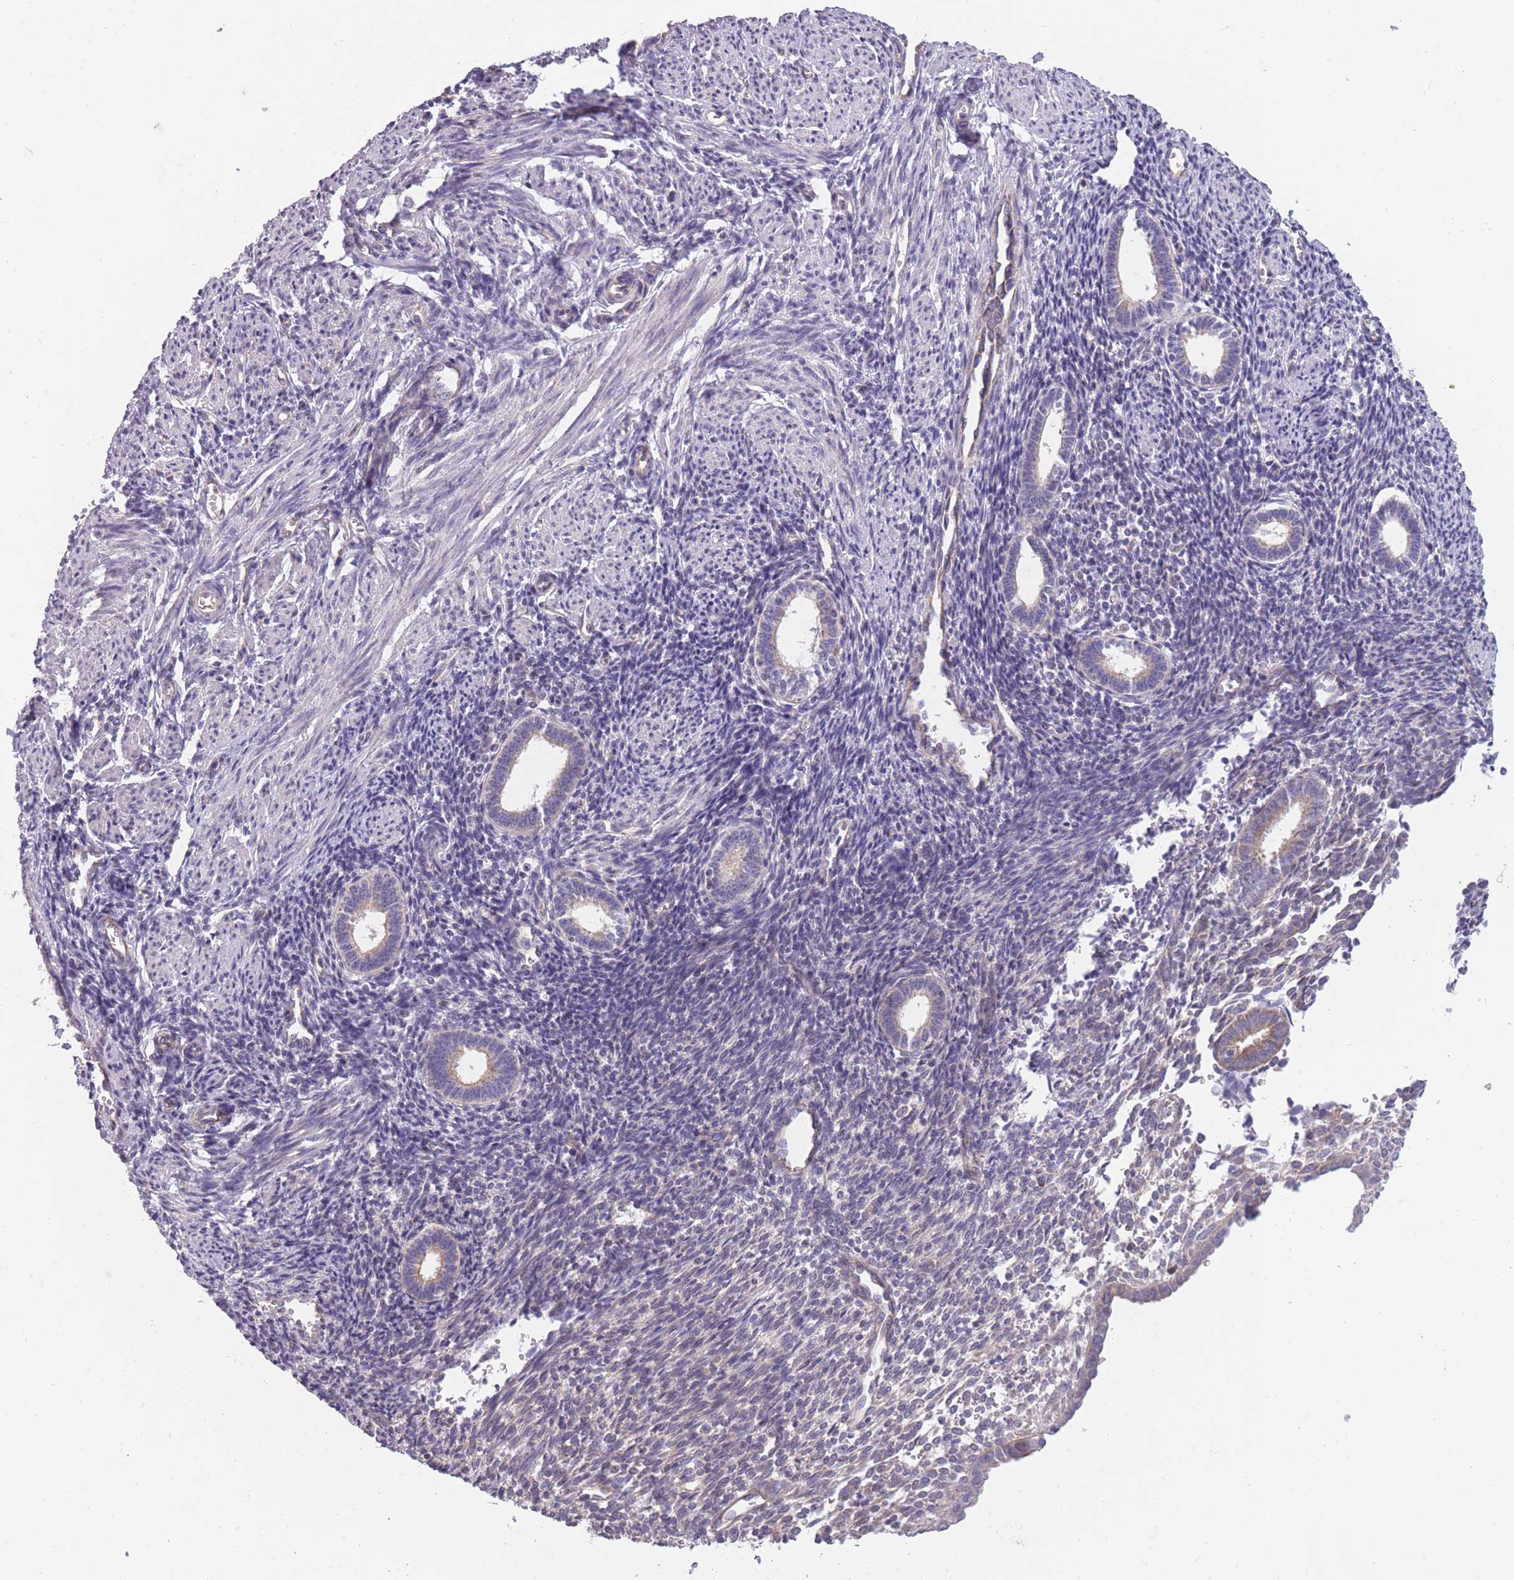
{"staining": {"intensity": "negative", "quantity": "none", "location": "none"}, "tissue": "endometrium", "cell_type": "Cells in endometrial stroma", "image_type": "normal", "snomed": [{"axis": "morphology", "description": "Normal tissue, NOS"}, {"axis": "topography", "description": "Endometrium"}], "caption": "Immunohistochemistry micrograph of benign endometrium: human endometrium stained with DAB shows no significant protein positivity in cells in endometrial stroma.", "gene": "MRPS18C", "patient": {"sex": "female", "age": 32}}